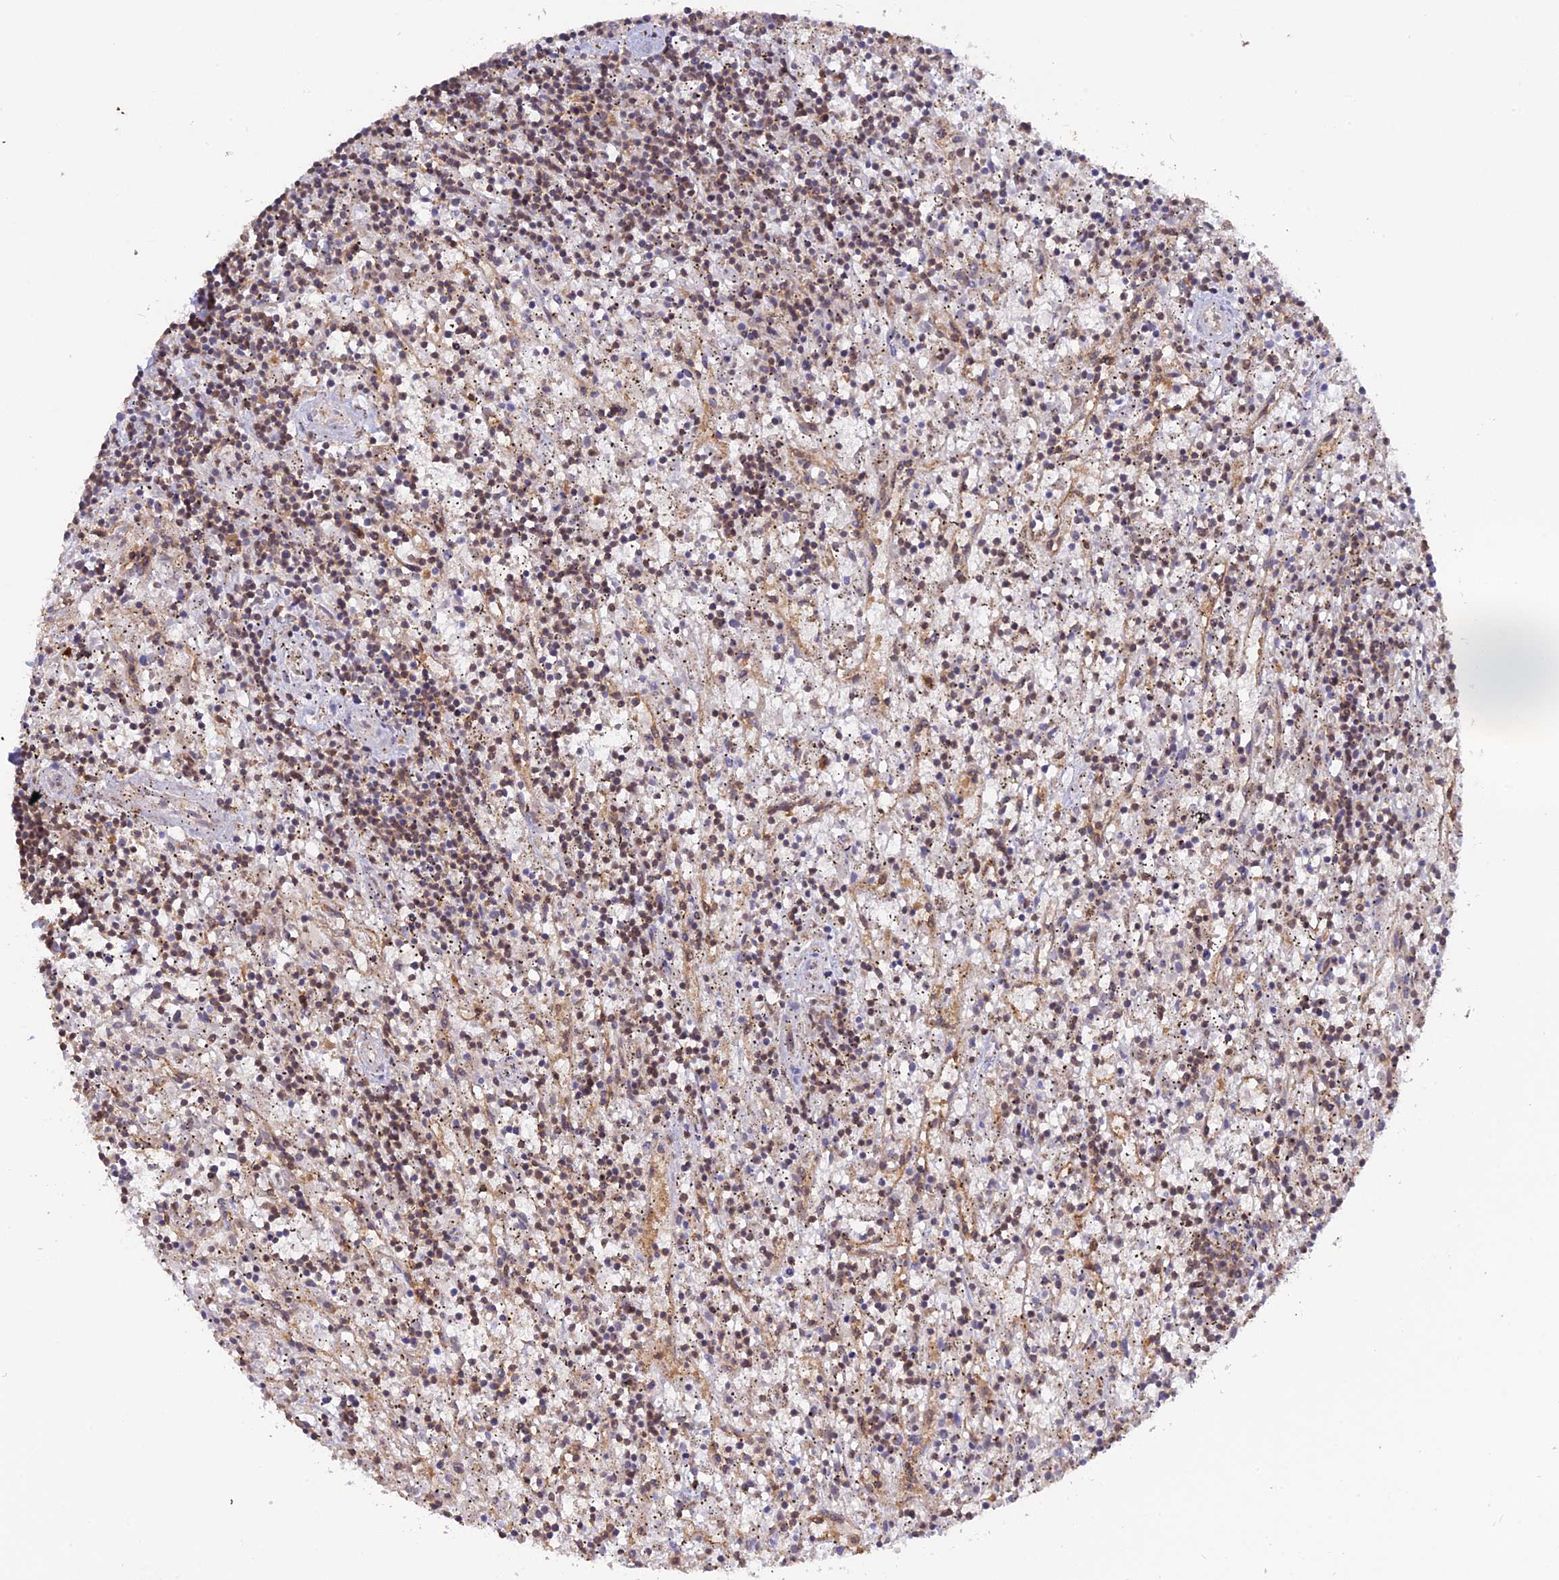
{"staining": {"intensity": "weak", "quantity": "25%-75%", "location": "cytoplasmic/membranous"}, "tissue": "lymphoma", "cell_type": "Tumor cells", "image_type": "cancer", "snomed": [{"axis": "morphology", "description": "Malignant lymphoma, non-Hodgkin's type, Low grade"}, {"axis": "topography", "description": "Spleen"}], "caption": "A brown stain shows weak cytoplasmic/membranous staining of a protein in lymphoma tumor cells.", "gene": "PKIG", "patient": {"sex": "male", "age": 76}}